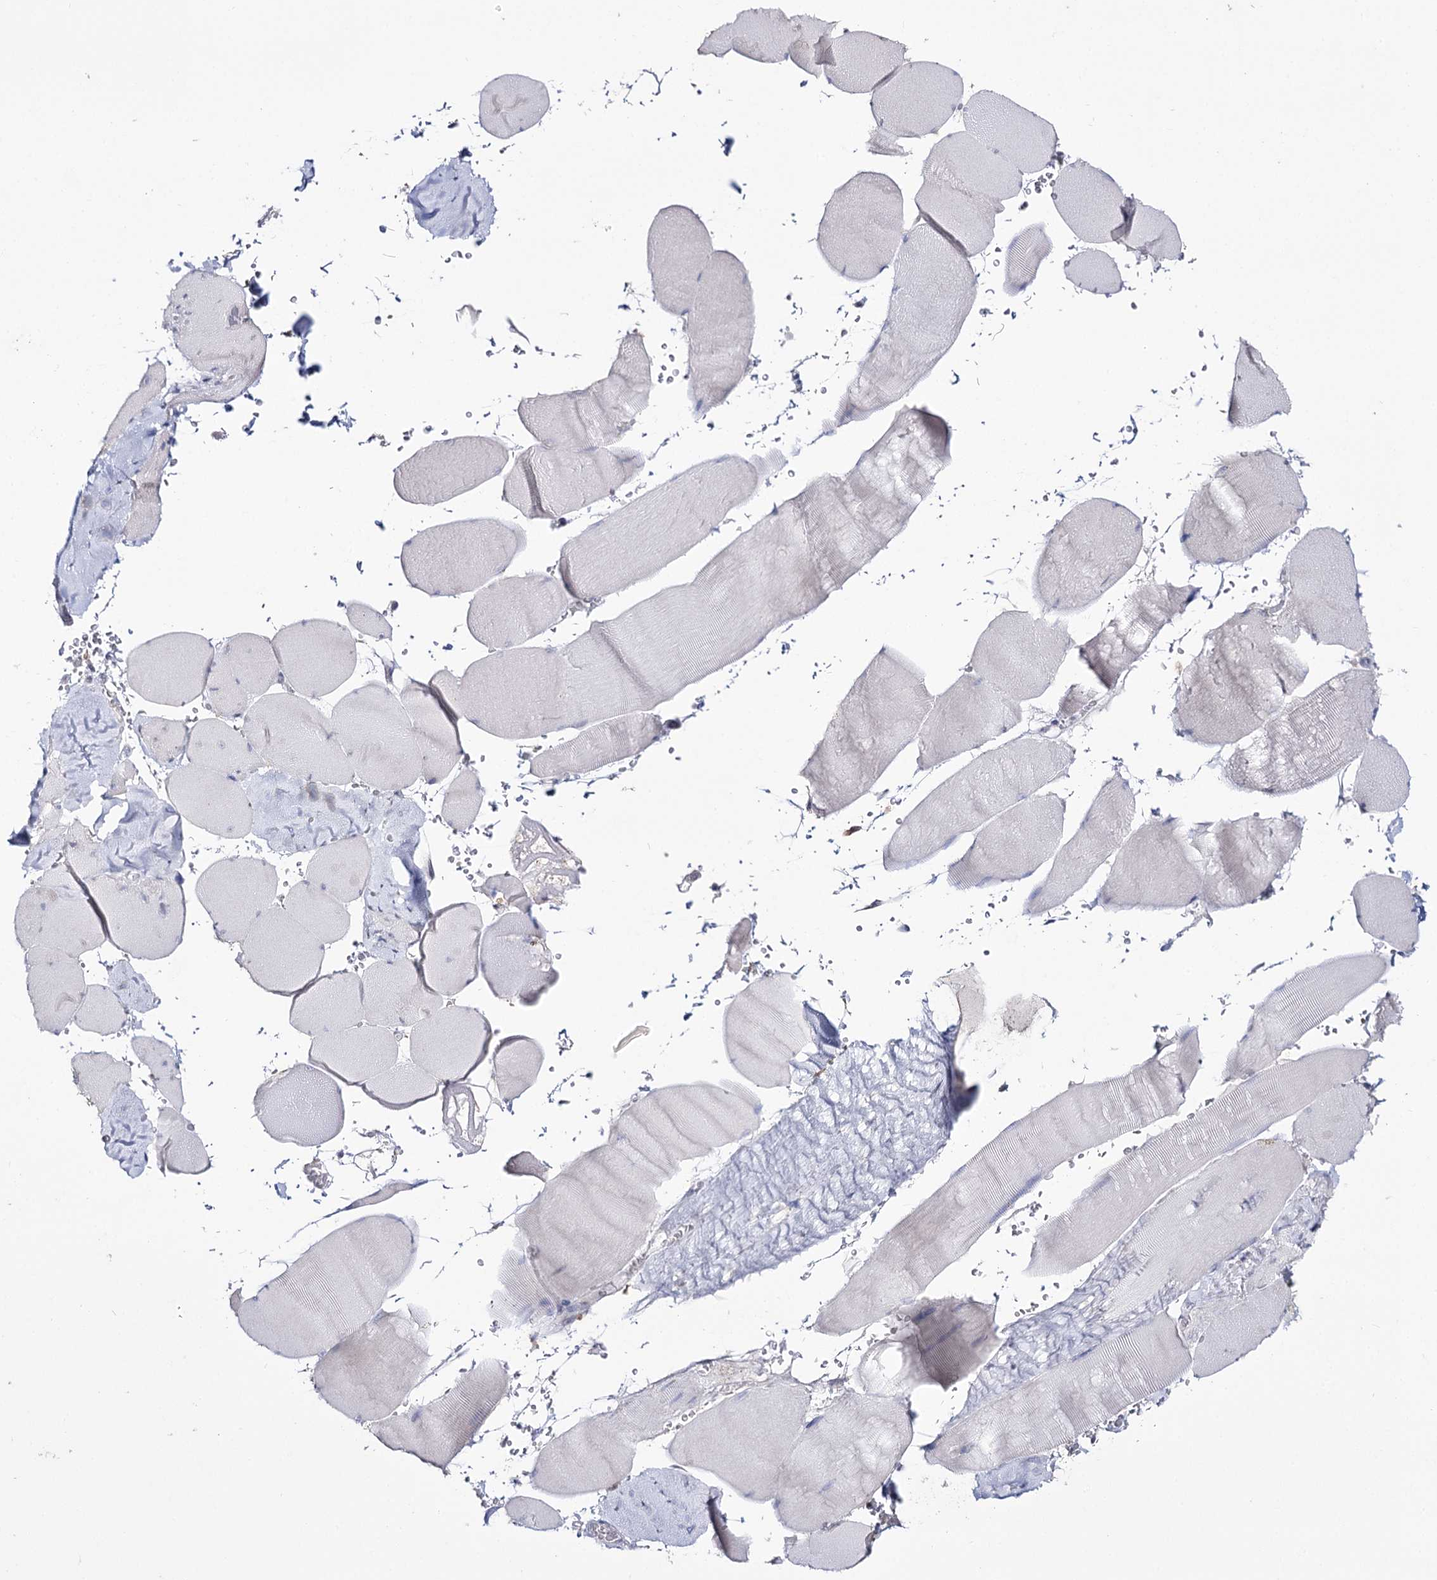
{"staining": {"intensity": "weak", "quantity": "<25%", "location": "nuclear"}, "tissue": "skeletal muscle", "cell_type": "Myocytes", "image_type": "normal", "snomed": [{"axis": "morphology", "description": "Normal tissue, NOS"}, {"axis": "topography", "description": "Skeletal muscle"}, {"axis": "topography", "description": "Head-Neck"}], "caption": "An immunohistochemistry (IHC) photomicrograph of unremarkable skeletal muscle is shown. There is no staining in myocytes of skeletal muscle.", "gene": "VGLL4", "patient": {"sex": "male", "age": 66}}